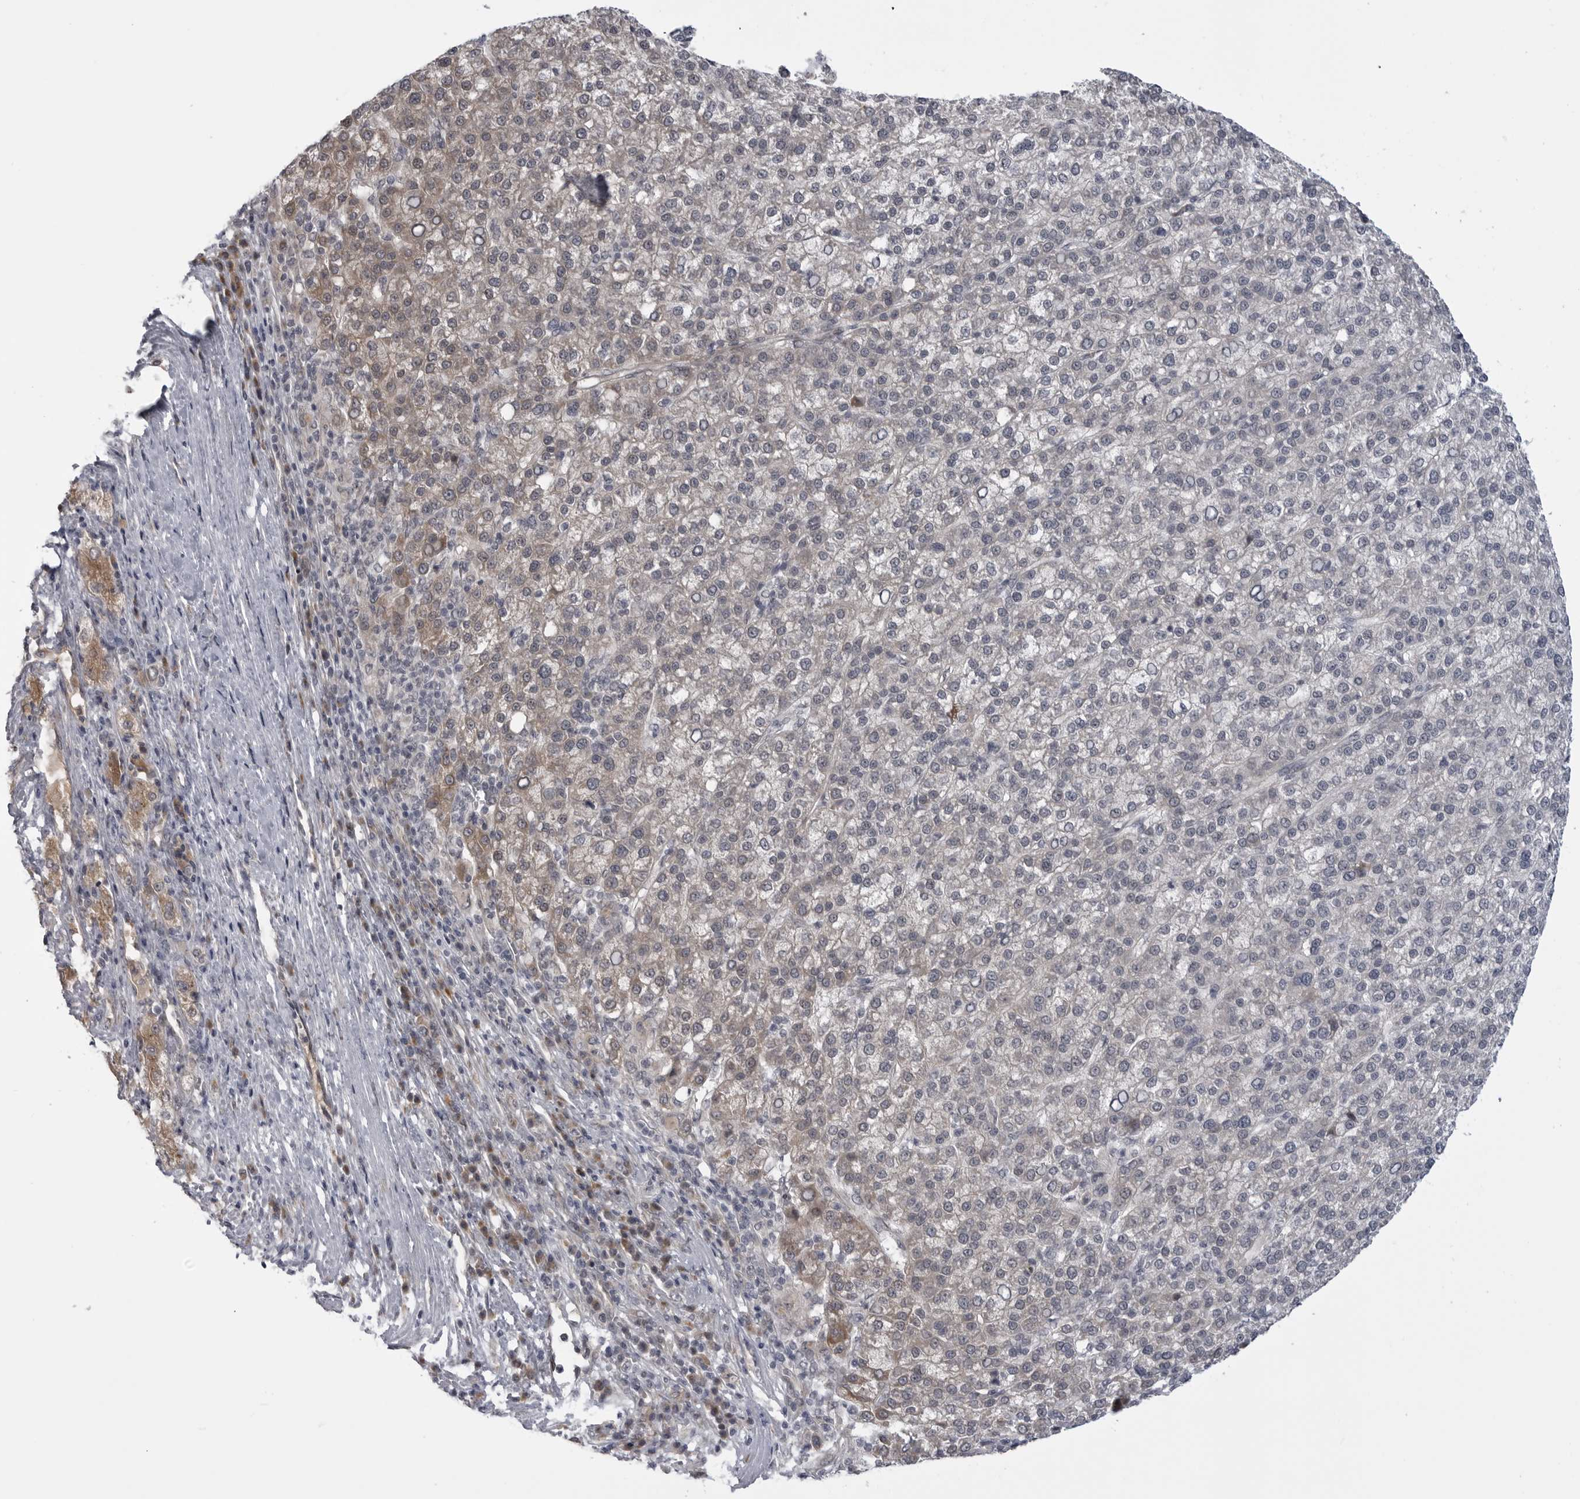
{"staining": {"intensity": "weak", "quantity": "<25%", "location": "cytoplasmic/membranous"}, "tissue": "liver cancer", "cell_type": "Tumor cells", "image_type": "cancer", "snomed": [{"axis": "morphology", "description": "Carcinoma, Hepatocellular, NOS"}, {"axis": "topography", "description": "Liver"}], "caption": "This is an immunohistochemistry (IHC) micrograph of human hepatocellular carcinoma (liver). There is no expression in tumor cells.", "gene": "LRRC45", "patient": {"sex": "female", "age": 58}}